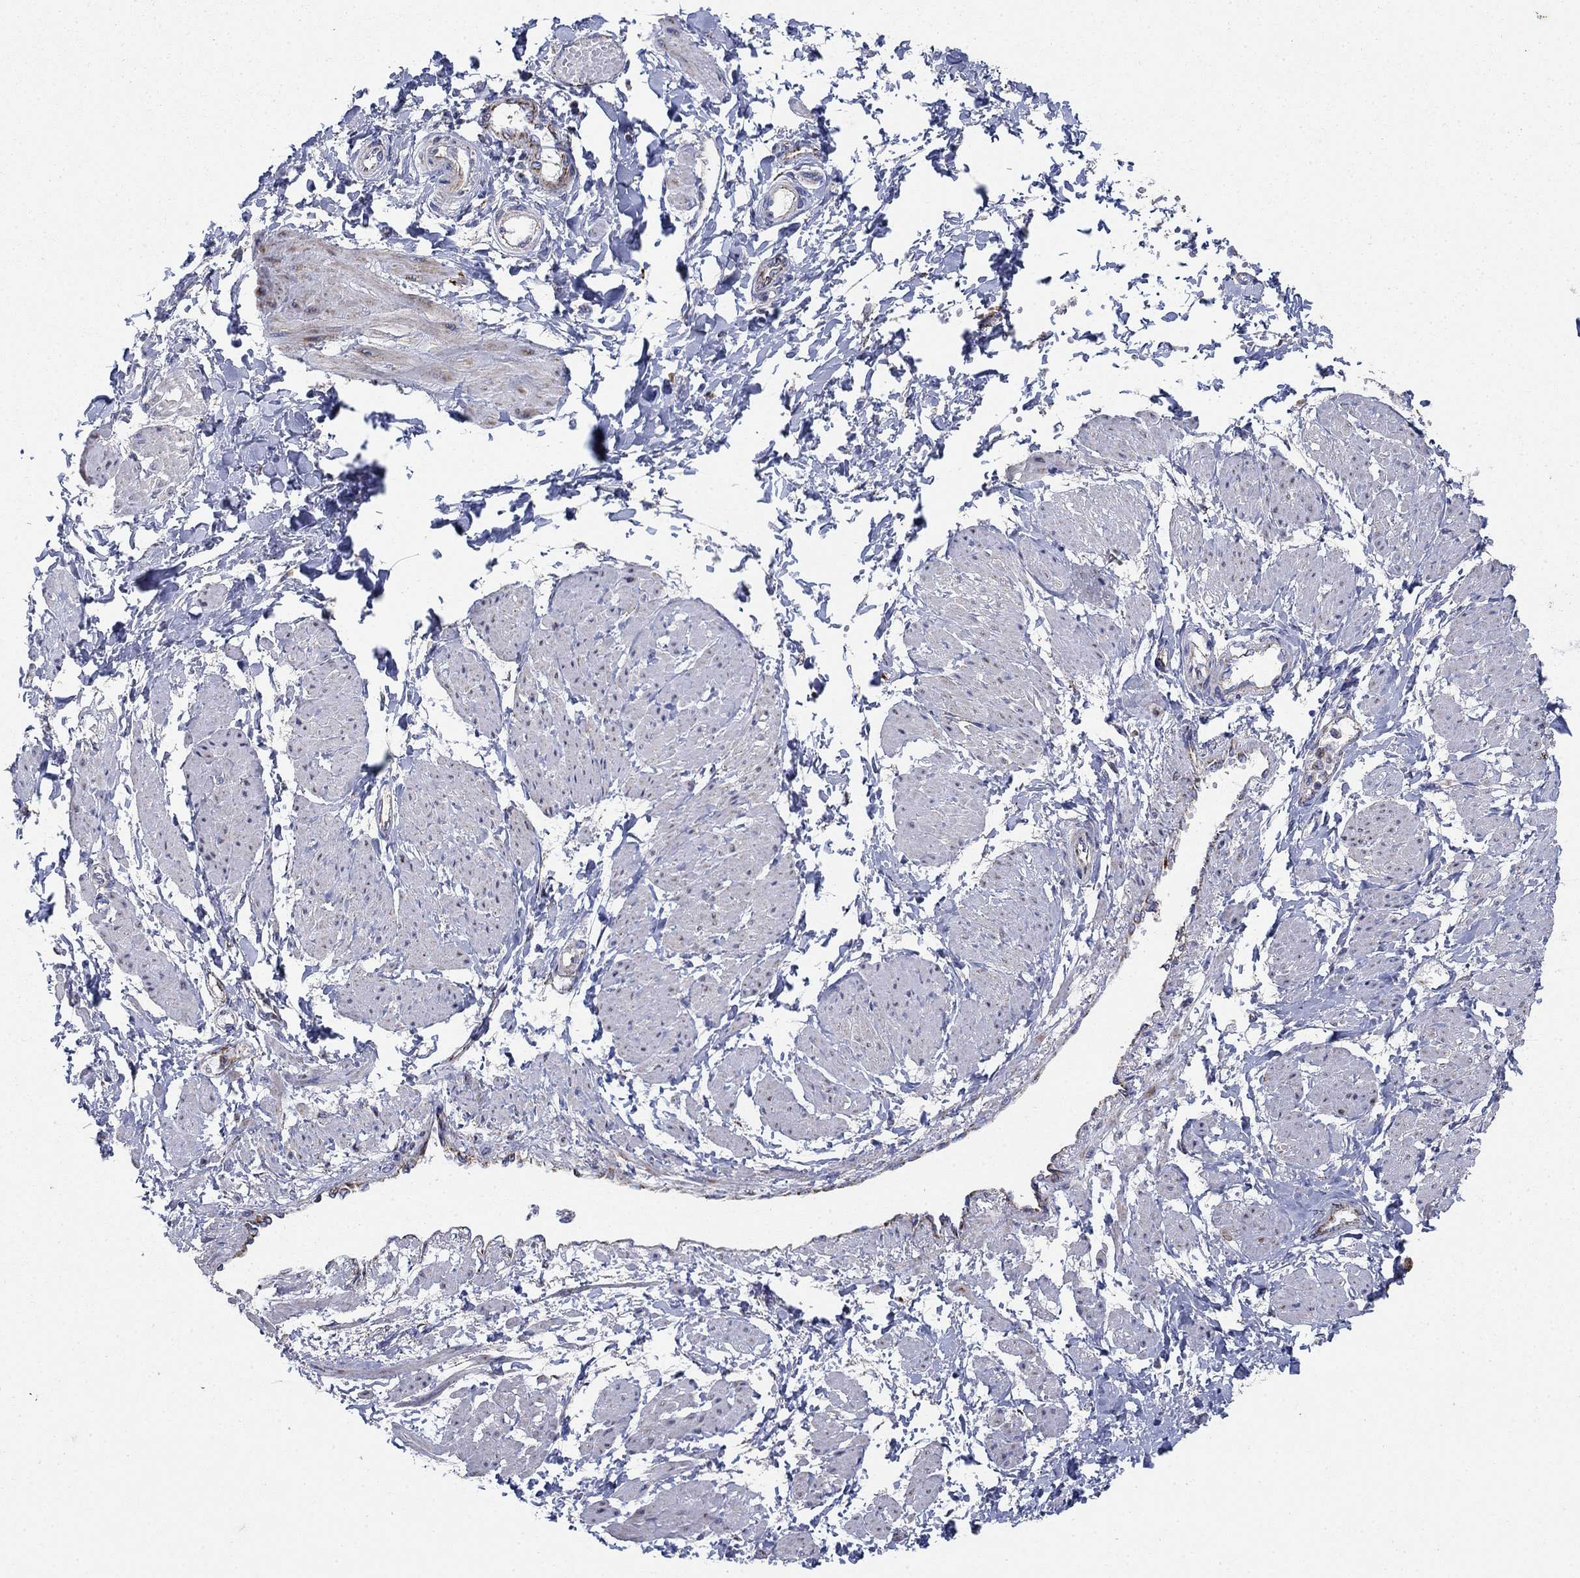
{"staining": {"intensity": "moderate", "quantity": "<25%", "location": "cytoplasmic/membranous"}, "tissue": "smooth muscle", "cell_type": "Smooth muscle cells", "image_type": "normal", "snomed": [{"axis": "morphology", "description": "Normal tissue, NOS"}, {"axis": "topography", "description": "Smooth muscle"}, {"axis": "topography", "description": "Uterus"}], "caption": "A brown stain highlights moderate cytoplasmic/membranous positivity of a protein in smooth muscle cells of normal human smooth muscle. (IHC, brightfield microscopy, high magnification).", "gene": "PNPLA2", "patient": {"sex": "female", "age": 39}}